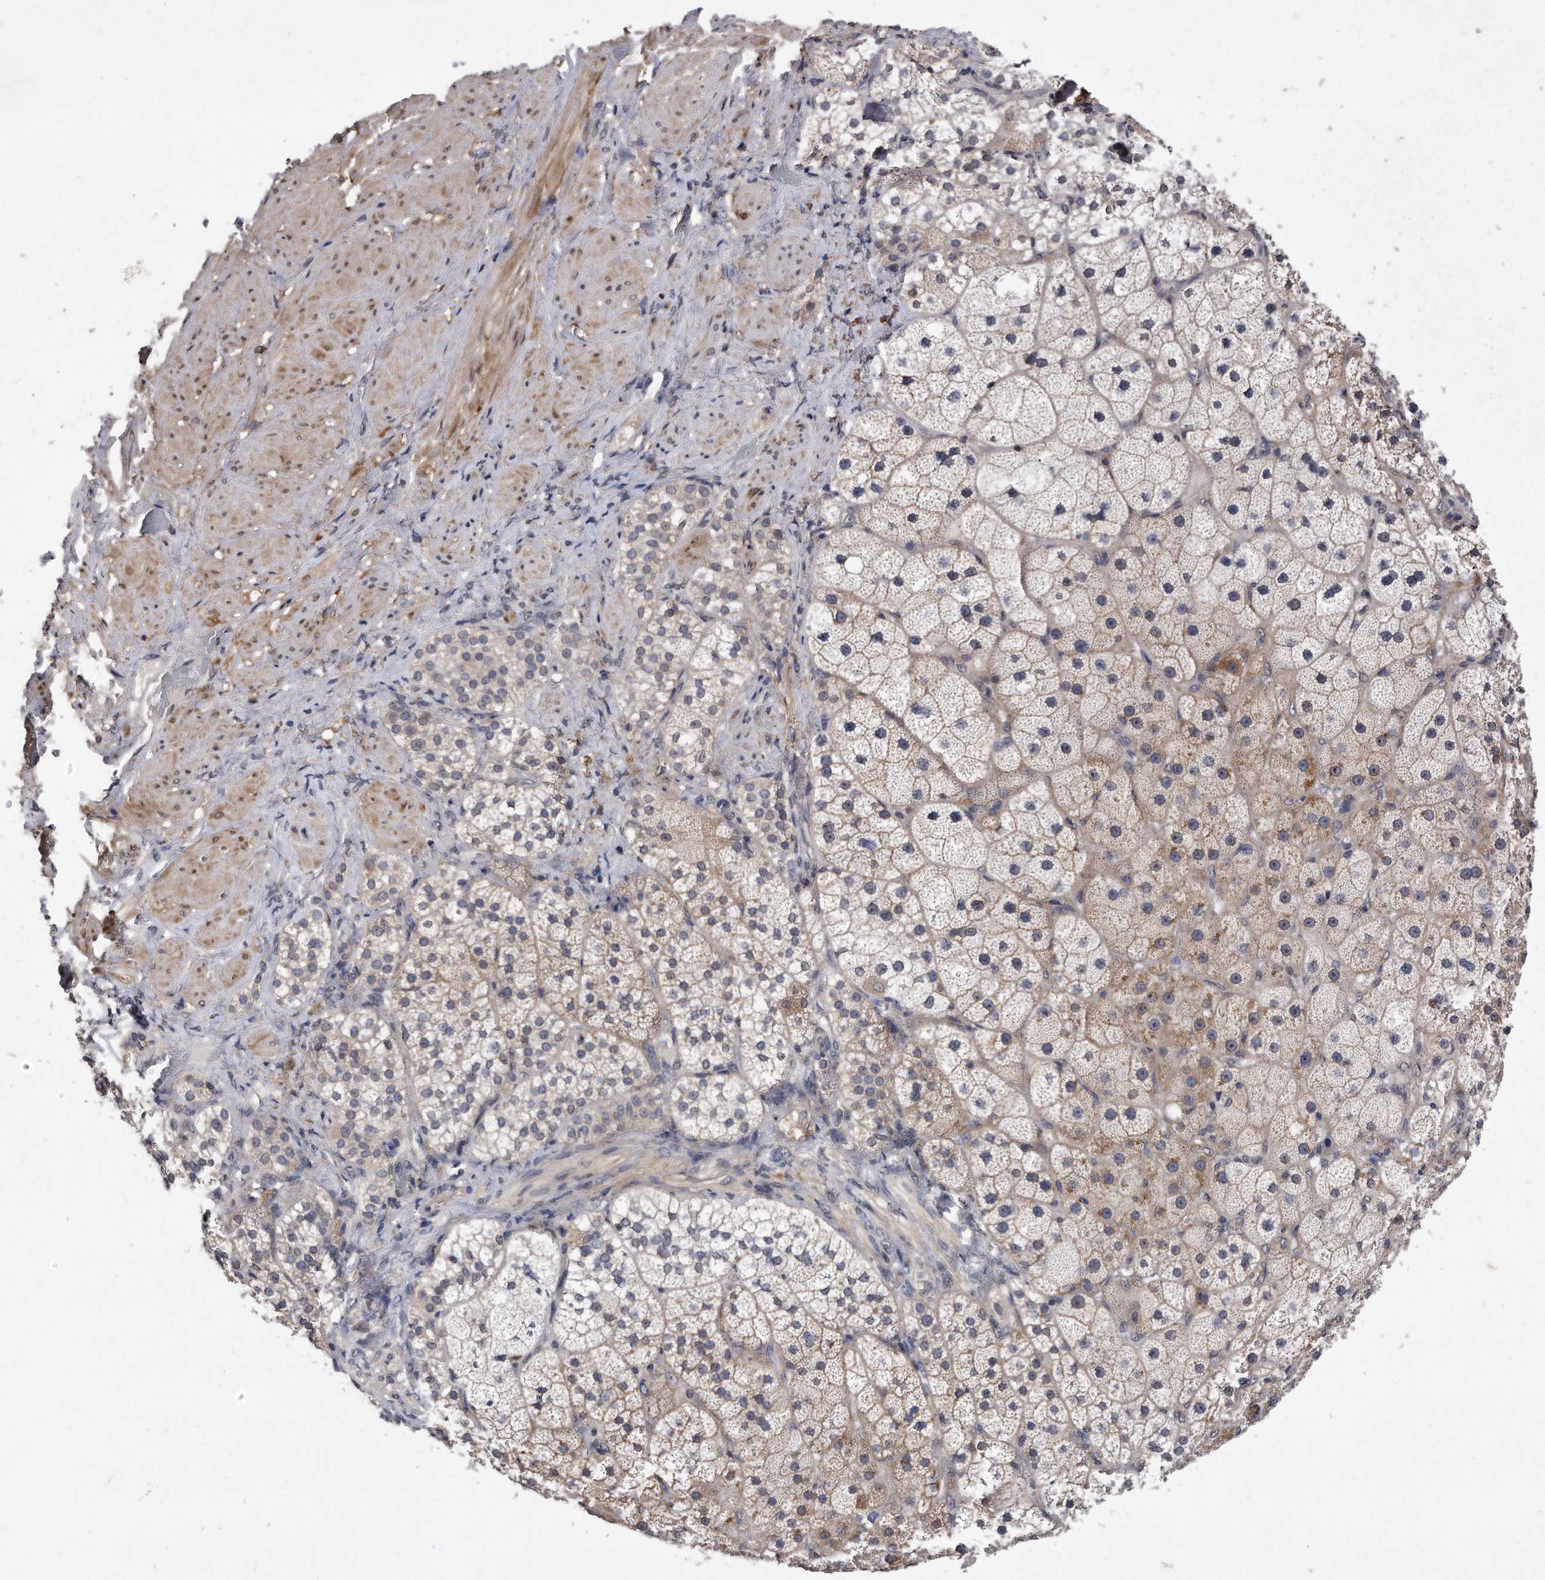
{"staining": {"intensity": "weak", "quantity": ">75%", "location": "cytoplasmic/membranous"}, "tissue": "adrenal gland", "cell_type": "Glandular cells", "image_type": "normal", "snomed": [{"axis": "morphology", "description": "Normal tissue, NOS"}, {"axis": "topography", "description": "Adrenal gland"}], "caption": "Protein expression analysis of normal human adrenal gland reveals weak cytoplasmic/membranous staining in approximately >75% of glandular cells. (DAB (3,3'-diaminobenzidine) = brown stain, brightfield microscopy at high magnification).", "gene": "DAB1", "patient": {"sex": "male", "age": 57}}